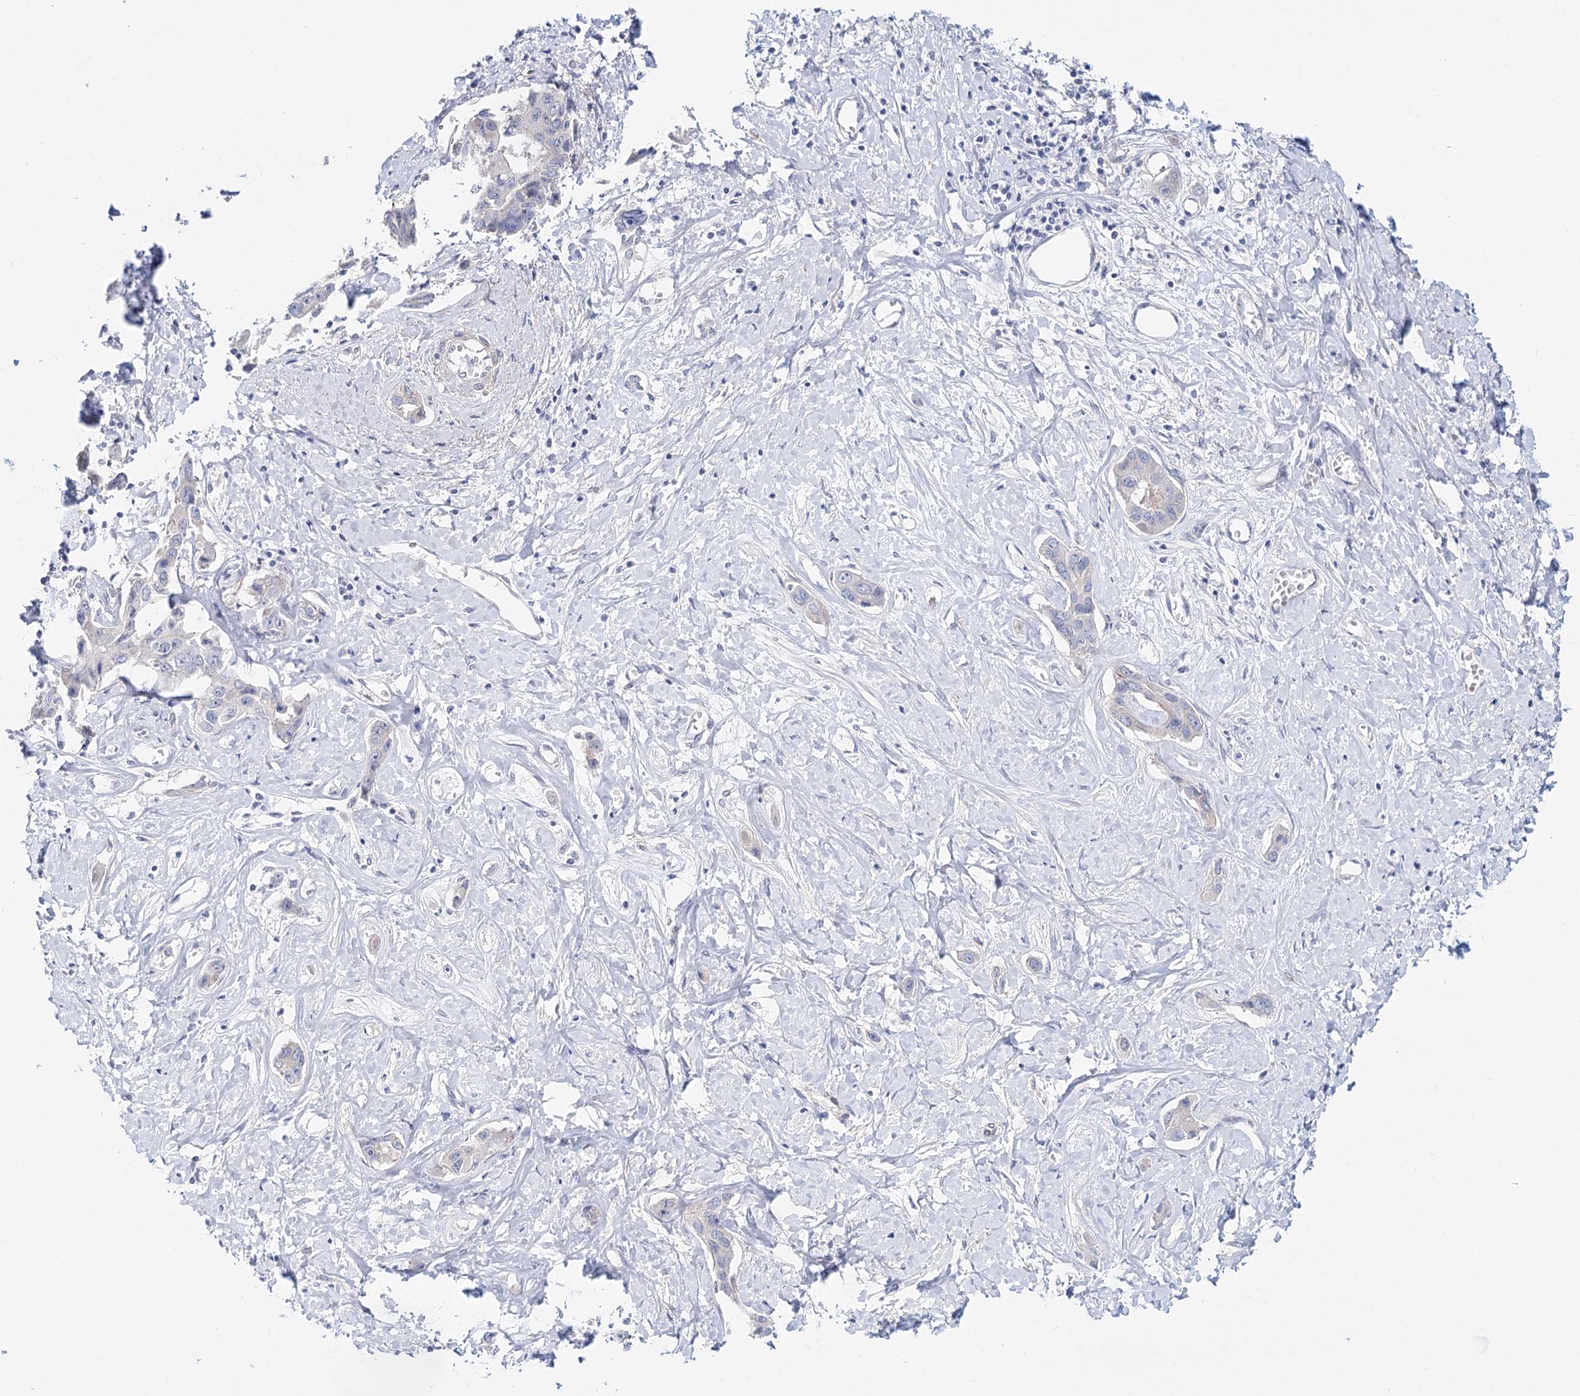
{"staining": {"intensity": "negative", "quantity": "none", "location": "none"}, "tissue": "liver cancer", "cell_type": "Tumor cells", "image_type": "cancer", "snomed": [{"axis": "morphology", "description": "Cholangiocarcinoma"}, {"axis": "topography", "description": "Liver"}], "caption": "Human liver cancer (cholangiocarcinoma) stained for a protein using immunohistochemistry reveals no positivity in tumor cells.", "gene": "TEX12", "patient": {"sex": "male", "age": 59}}